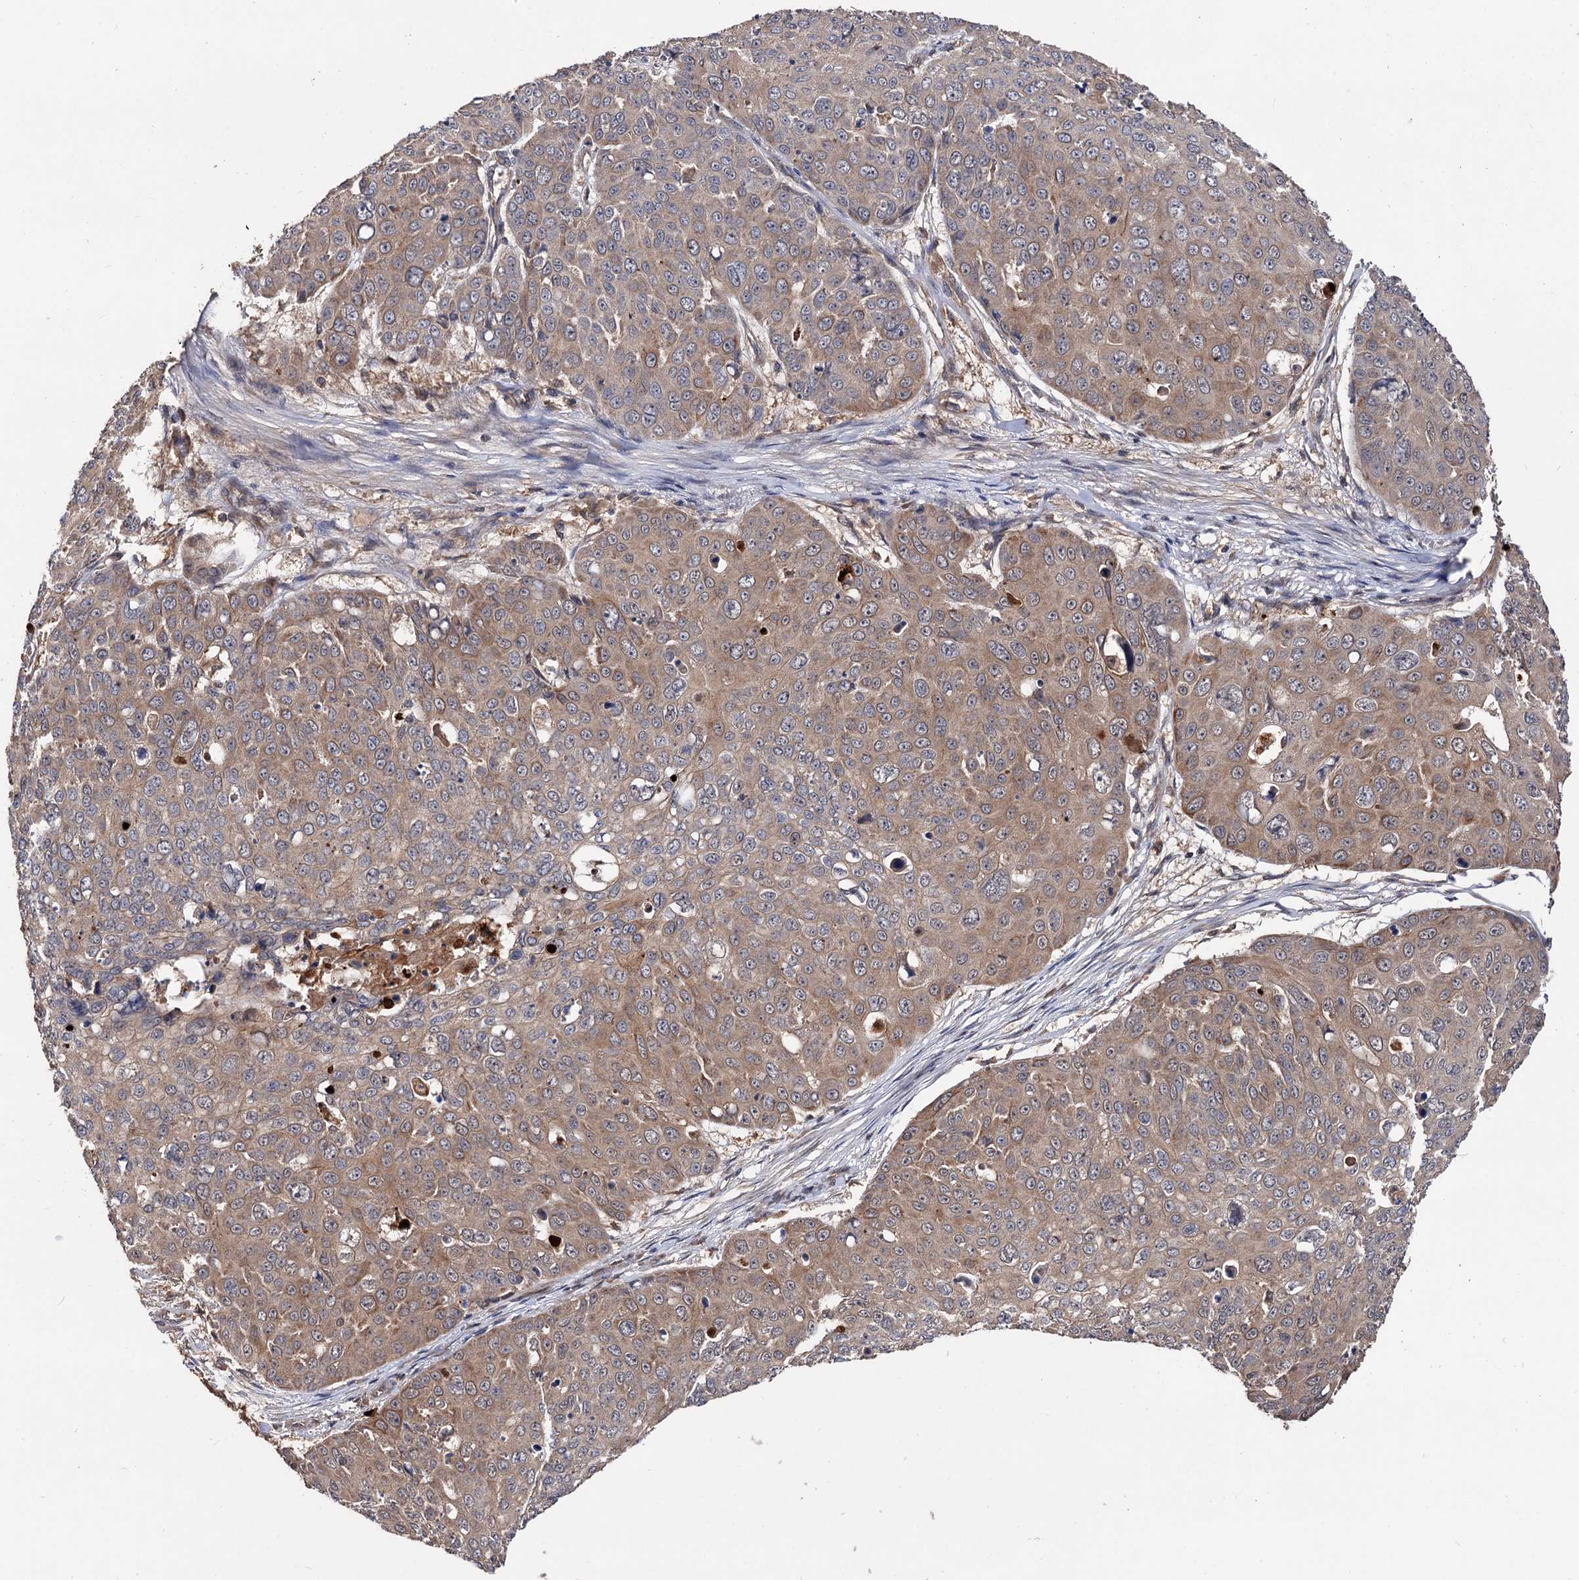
{"staining": {"intensity": "weak", "quantity": "25%-75%", "location": "cytoplasmic/membranous"}, "tissue": "skin cancer", "cell_type": "Tumor cells", "image_type": "cancer", "snomed": [{"axis": "morphology", "description": "Squamous cell carcinoma, NOS"}, {"axis": "topography", "description": "Skin"}], "caption": "Immunohistochemical staining of human skin squamous cell carcinoma displays low levels of weak cytoplasmic/membranous protein expression in approximately 25%-75% of tumor cells. (DAB (3,3'-diaminobenzidine) IHC with brightfield microscopy, high magnification).", "gene": "TEX9", "patient": {"sex": "male", "age": 71}}